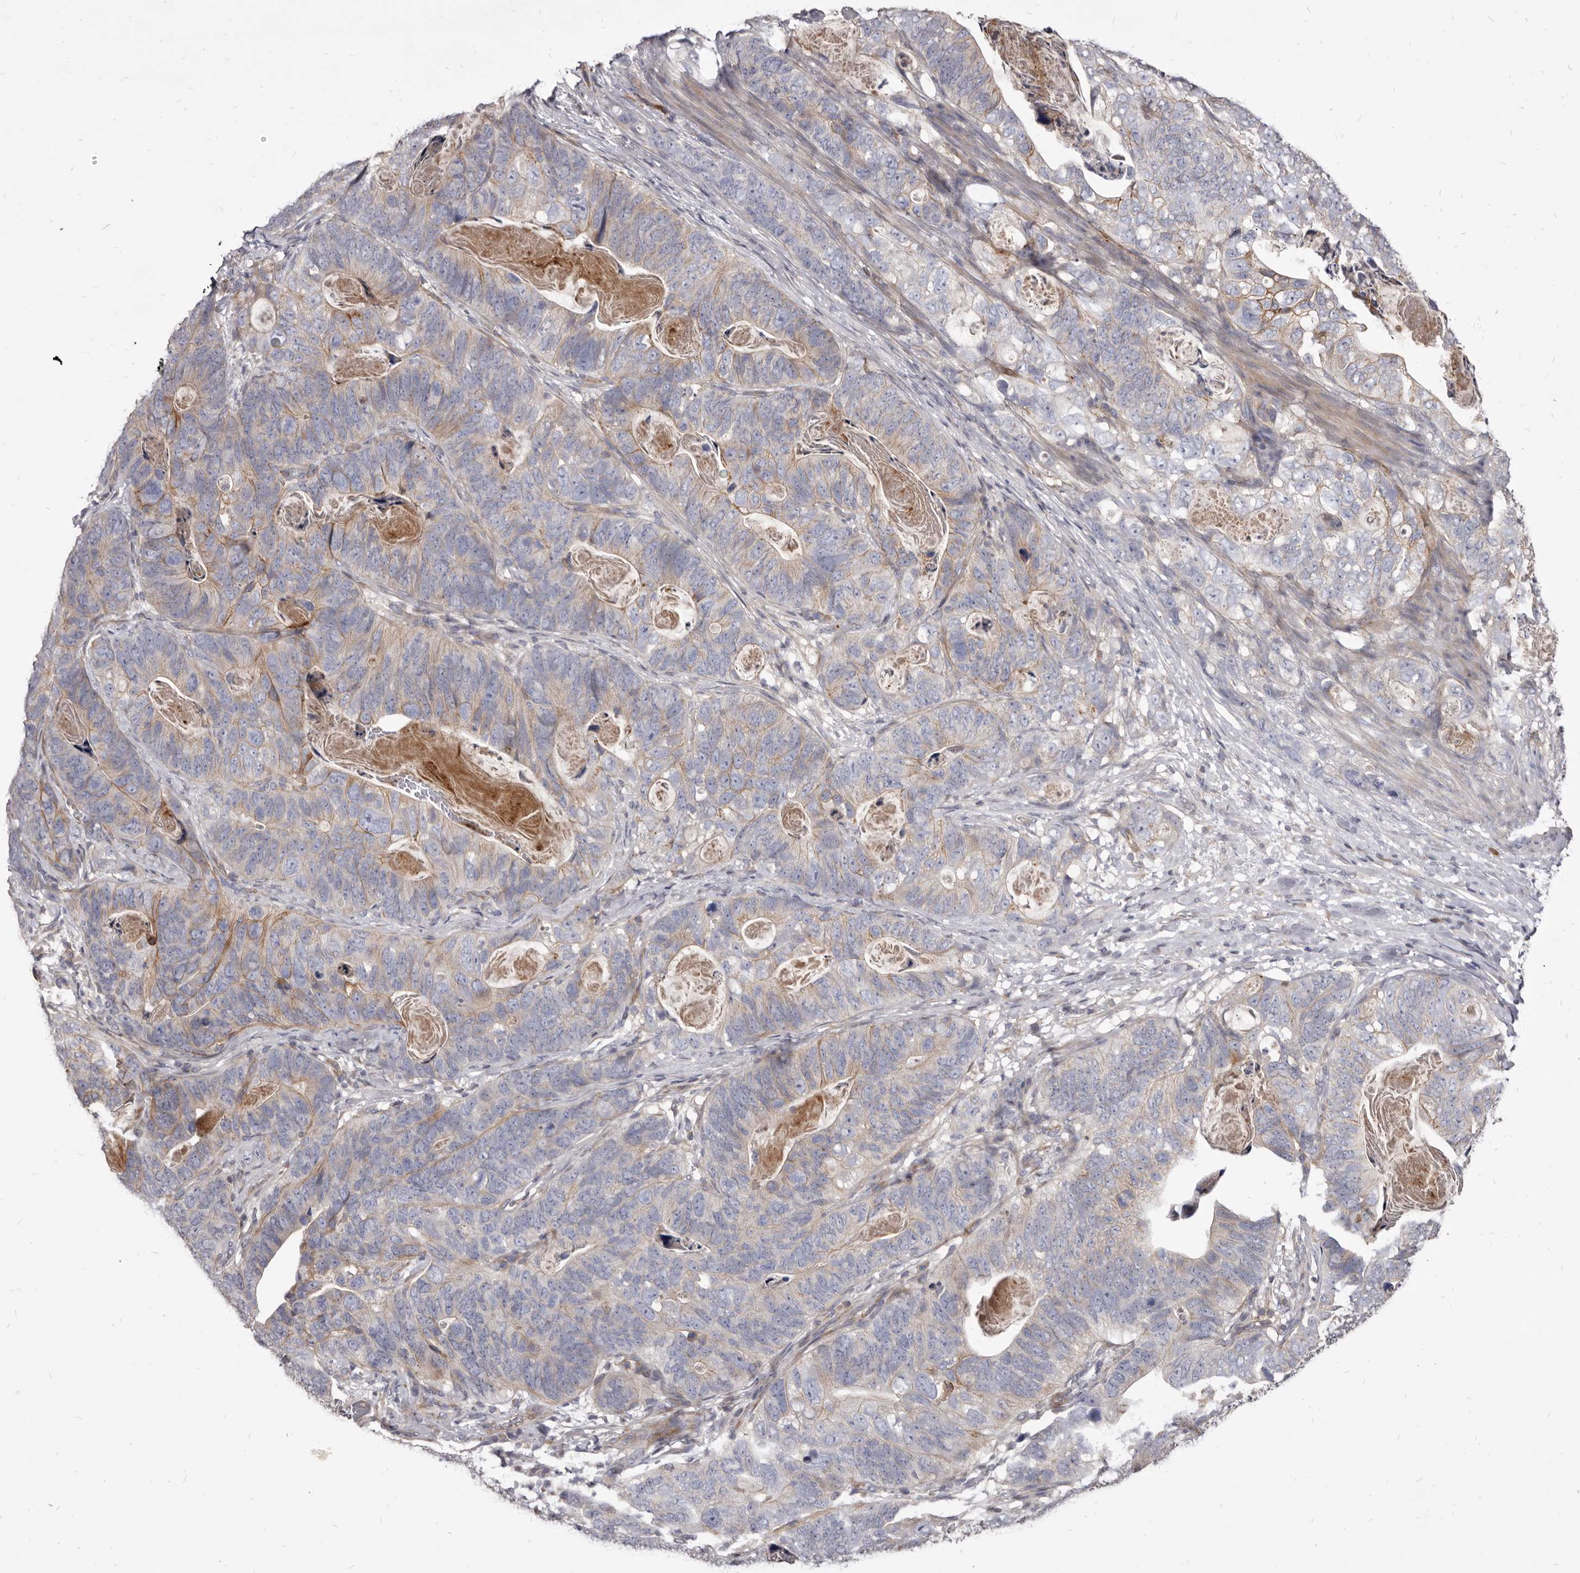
{"staining": {"intensity": "moderate", "quantity": "<25%", "location": "cytoplasmic/membranous"}, "tissue": "stomach cancer", "cell_type": "Tumor cells", "image_type": "cancer", "snomed": [{"axis": "morphology", "description": "Normal tissue, NOS"}, {"axis": "morphology", "description": "Adenocarcinoma, NOS"}, {"axis": "topography", "description": "Stomach"}], "caption": "Stomach cancer (adenocarcinoma) stained with a protein marker shows moderate staining in tumor cells.", "gene": "FAS", "patient": {"sex": "female", "age": 89}}